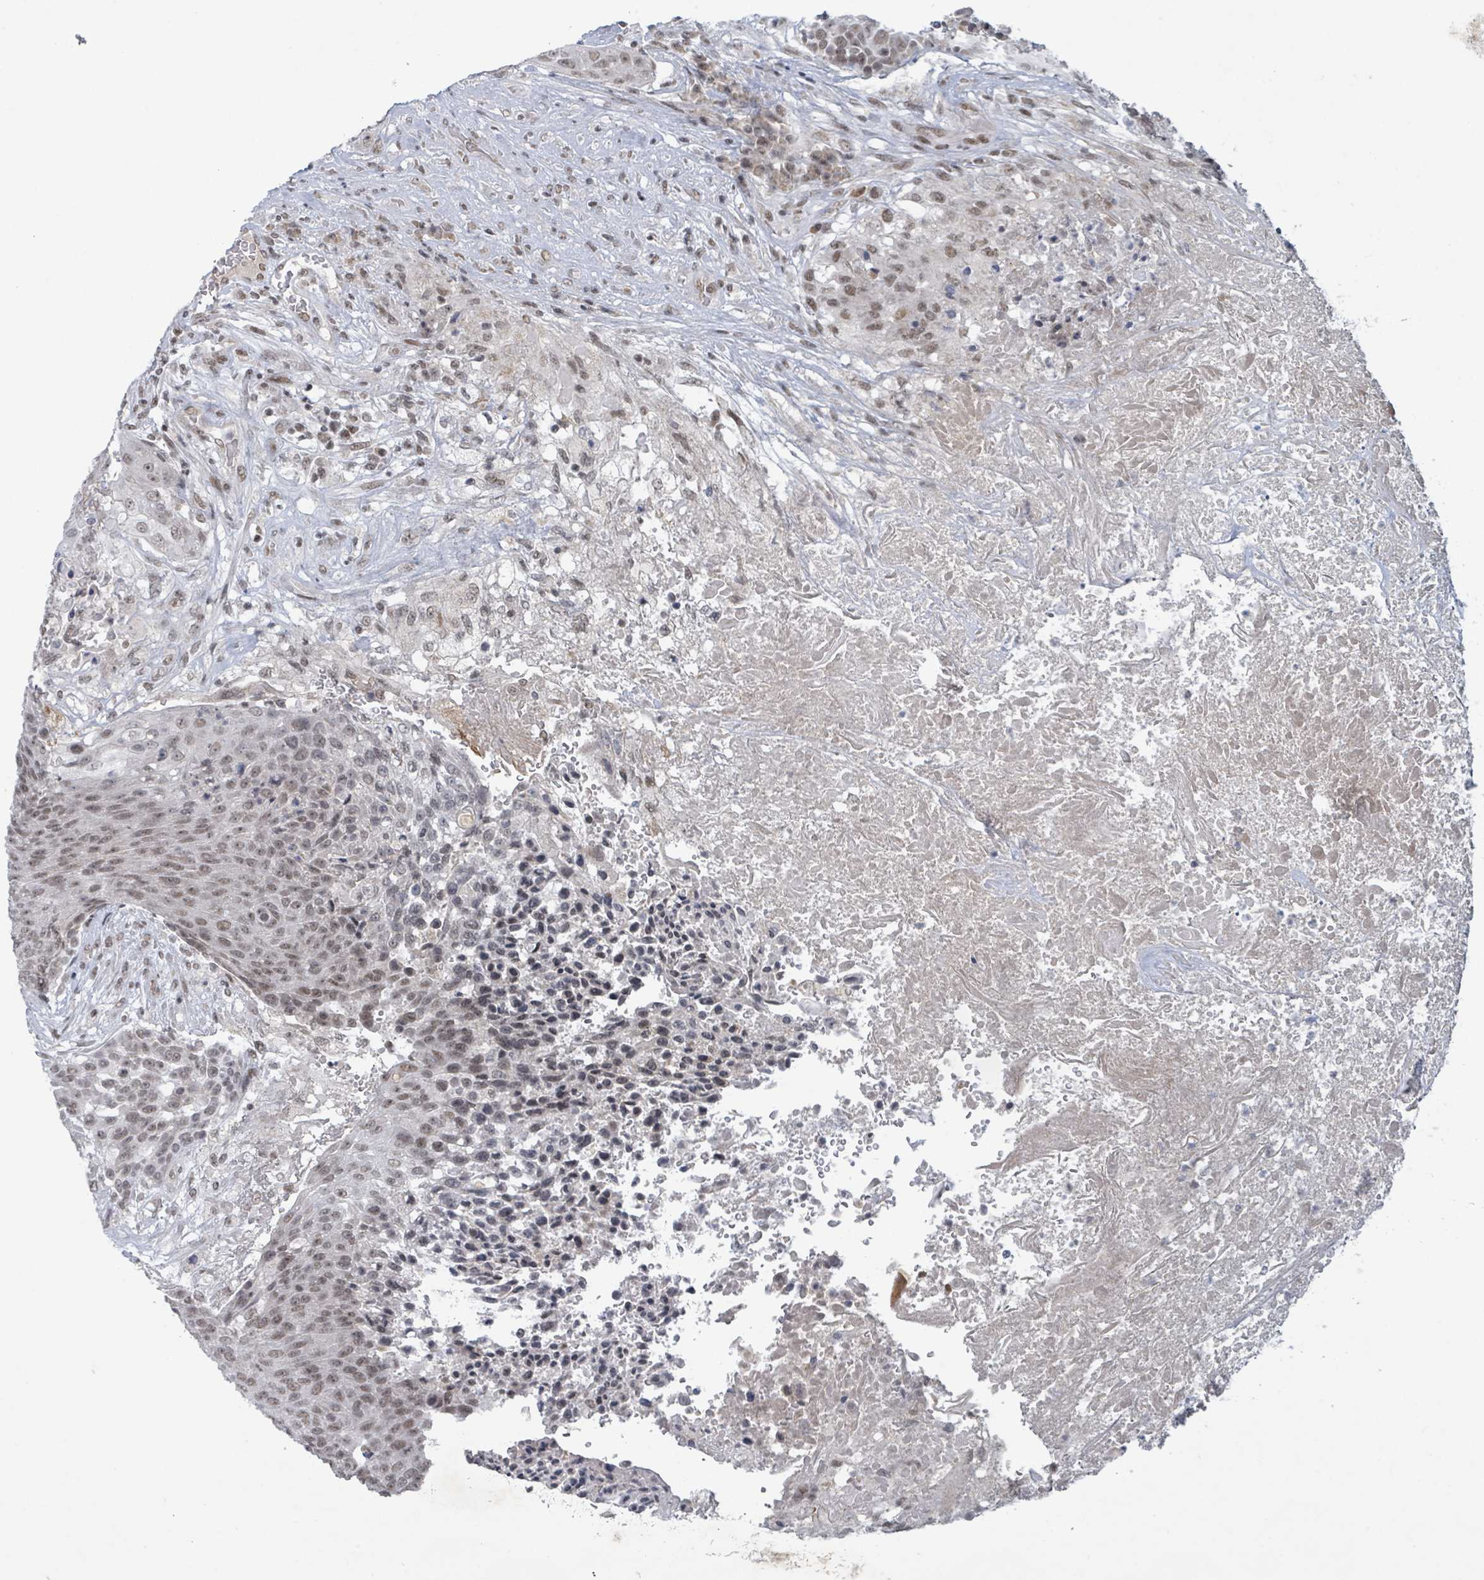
{"staining": {"intensity": "moderate", "quantity": "25%-75%", "location": "nuclear"}, "tissue": "urothelial cancer", "cell_type": "Tumor cells", "image_type": "cancer", "snomed": [{"axis": "morphology", "description": "Urothelial carcinoma, High grade"}, {"axis": "topography", "description": "Urinary bladder"}], "caption": "Tumor cells display medium levels of moderate nuclear positivity in about 25%-75% of cells in urothelial cancer.", "gene": "BANP", "patient": {"sex": "female", "age": 63}}